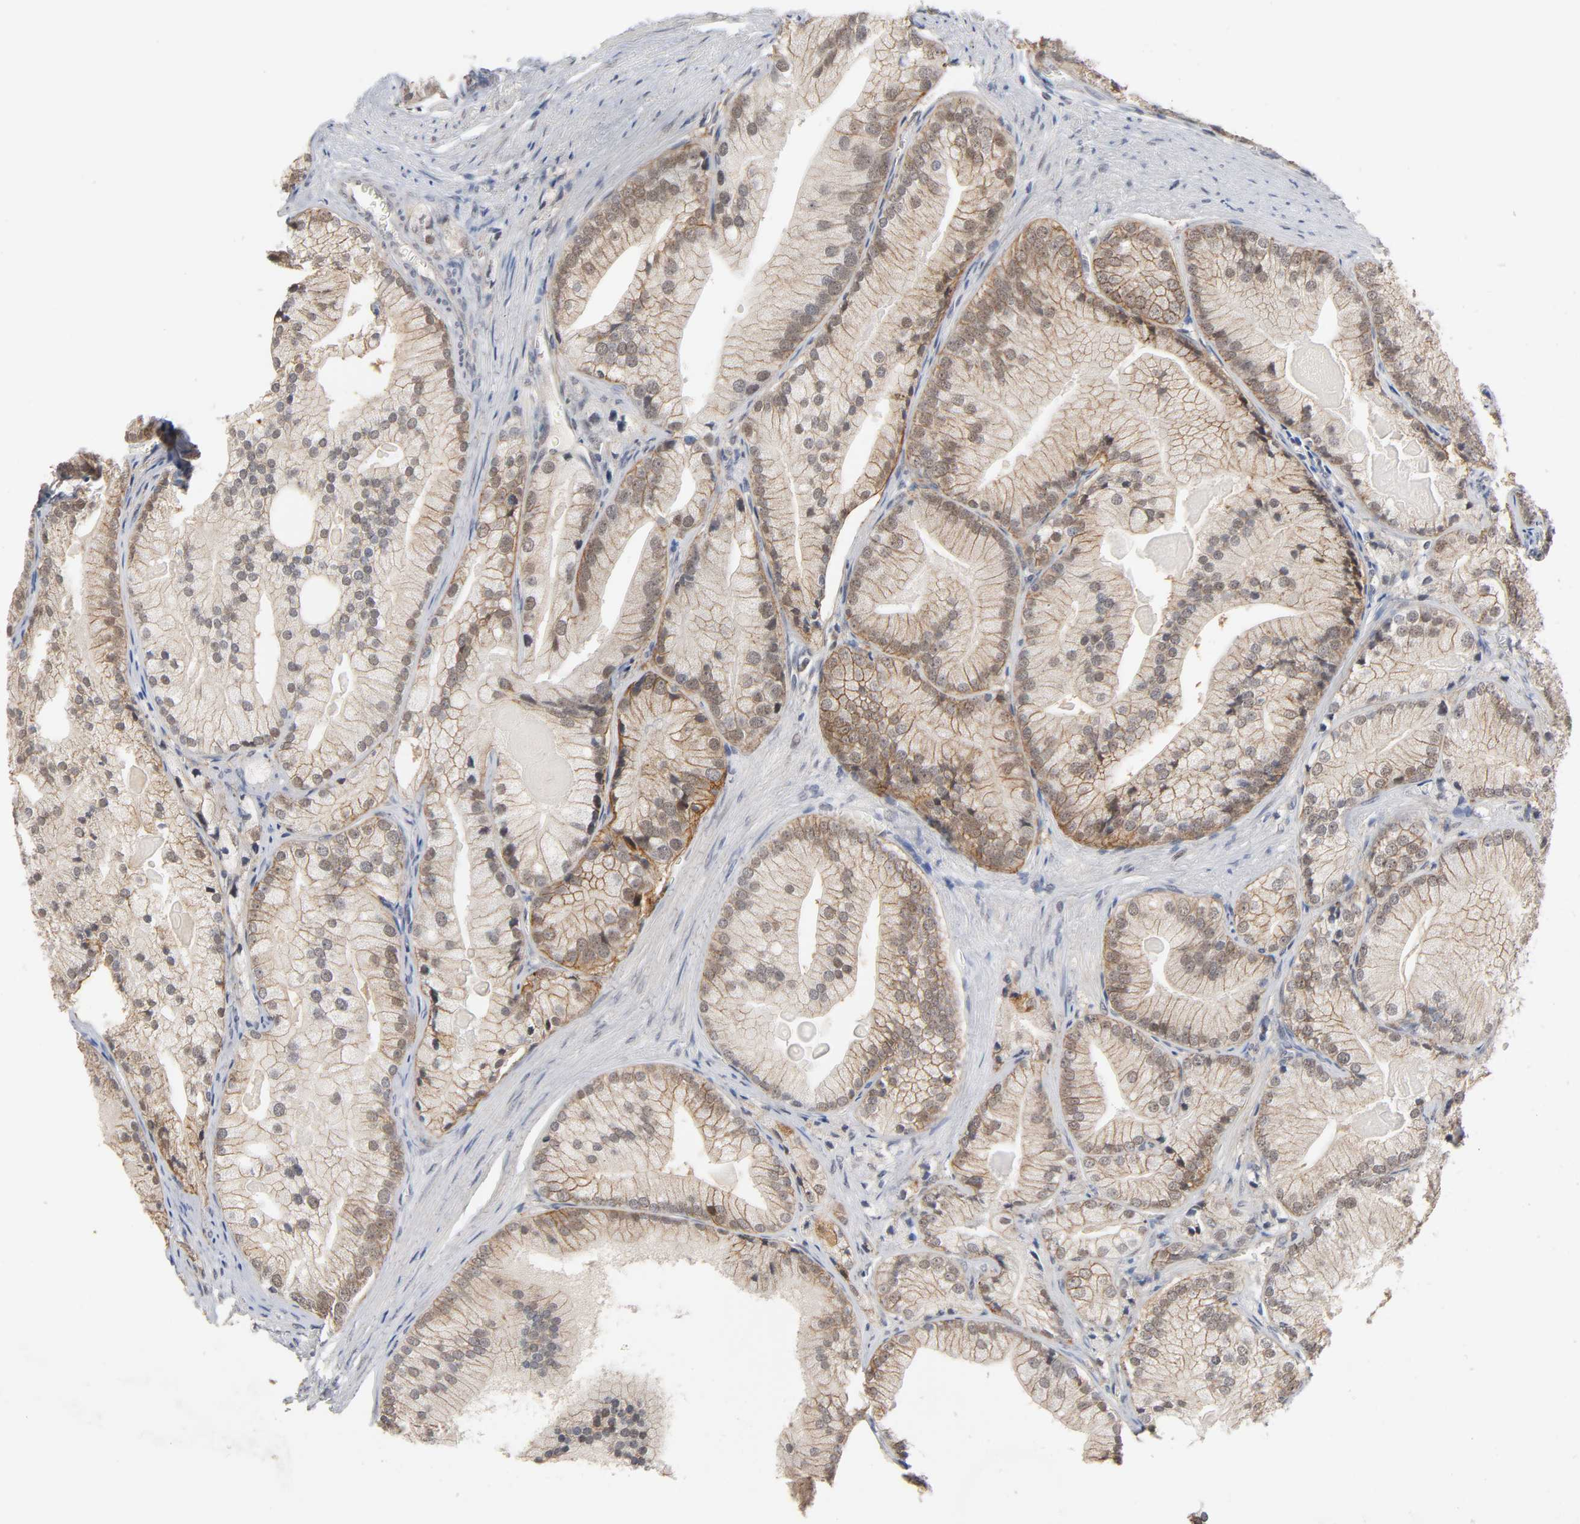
{"staining": {"intensity": "moderate", "quantity": ">75%", "location": "cytoplasmic/membranous"}, "tissue": "prostate cancer", "cell_type": "Tumor cells", "image_type": "cancer", "snomed": [{"axis": "morphology", "description": "Adenocarcinoma, Low grade"}, {"axis": "topography", "description": "Prostate"}], "caption": "A photomicrograph of human prostate cancer stained for a protein exhibits moderate cytoplasmic/membranous brown staining in tumor cells.", "gene": "HTR1E", "patient": {"sex": "male", "age": 69}}